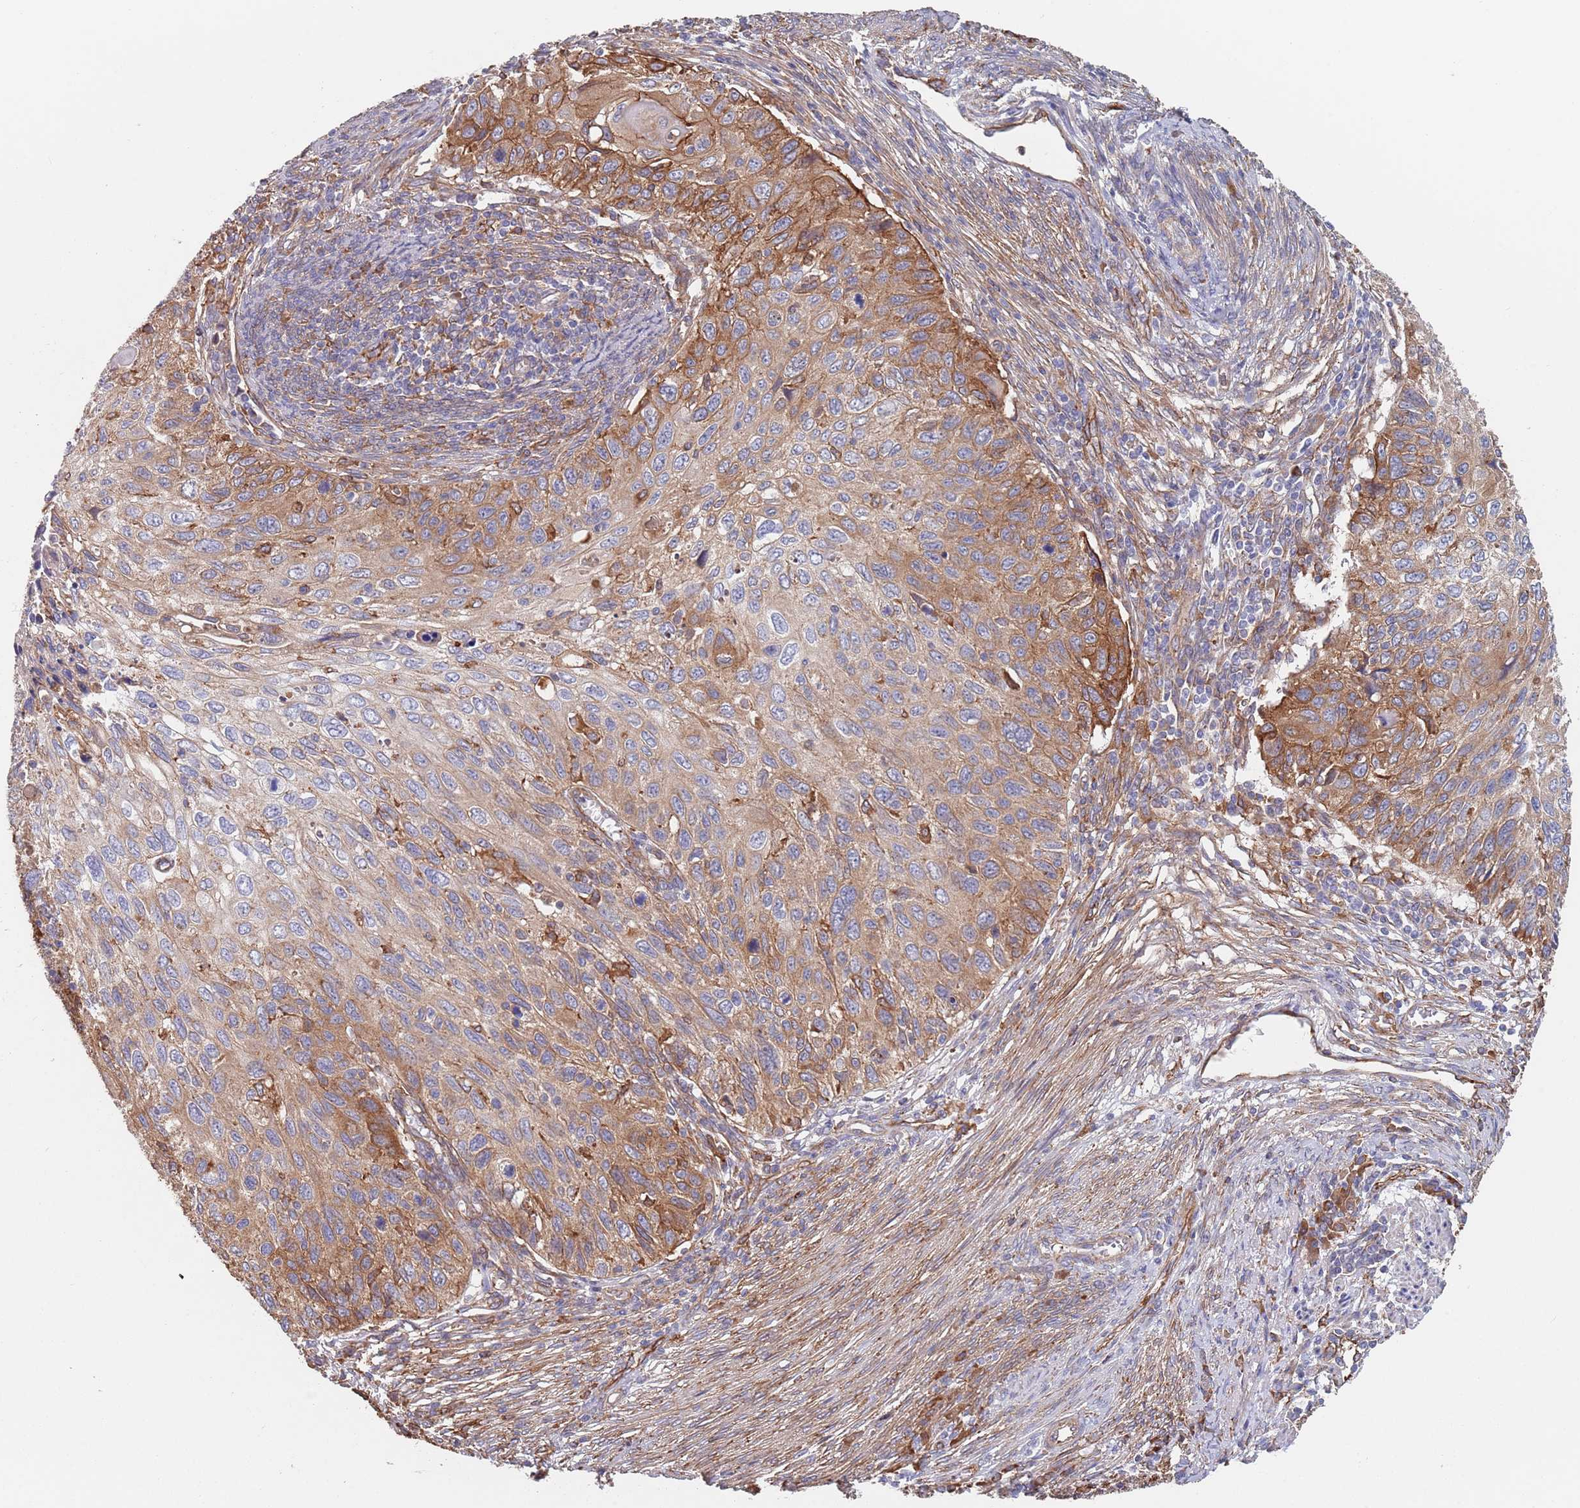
{"staining": {"intensity": "moderate", "quantity": "25%-75%", "location": "cytoplasmic/membranous"}, "tissue": "cervical cancer", "cell_type": "Tumor cells", "image_type": "cancer", "snomed": [{"axis": "morphology", "description": "Squamous cell carcinoma, NOS"}, {"axis": "topography", "description": "Cervix"}], "caption": "This is a micrograph of IHC staining of squamous cell carcinoma (cervical), which shows moderate staining in the cytoplasmic/membranous of tumor cells.", "gene": "DCUN1D3", "patient": {"sex": "female", "age": 70}}